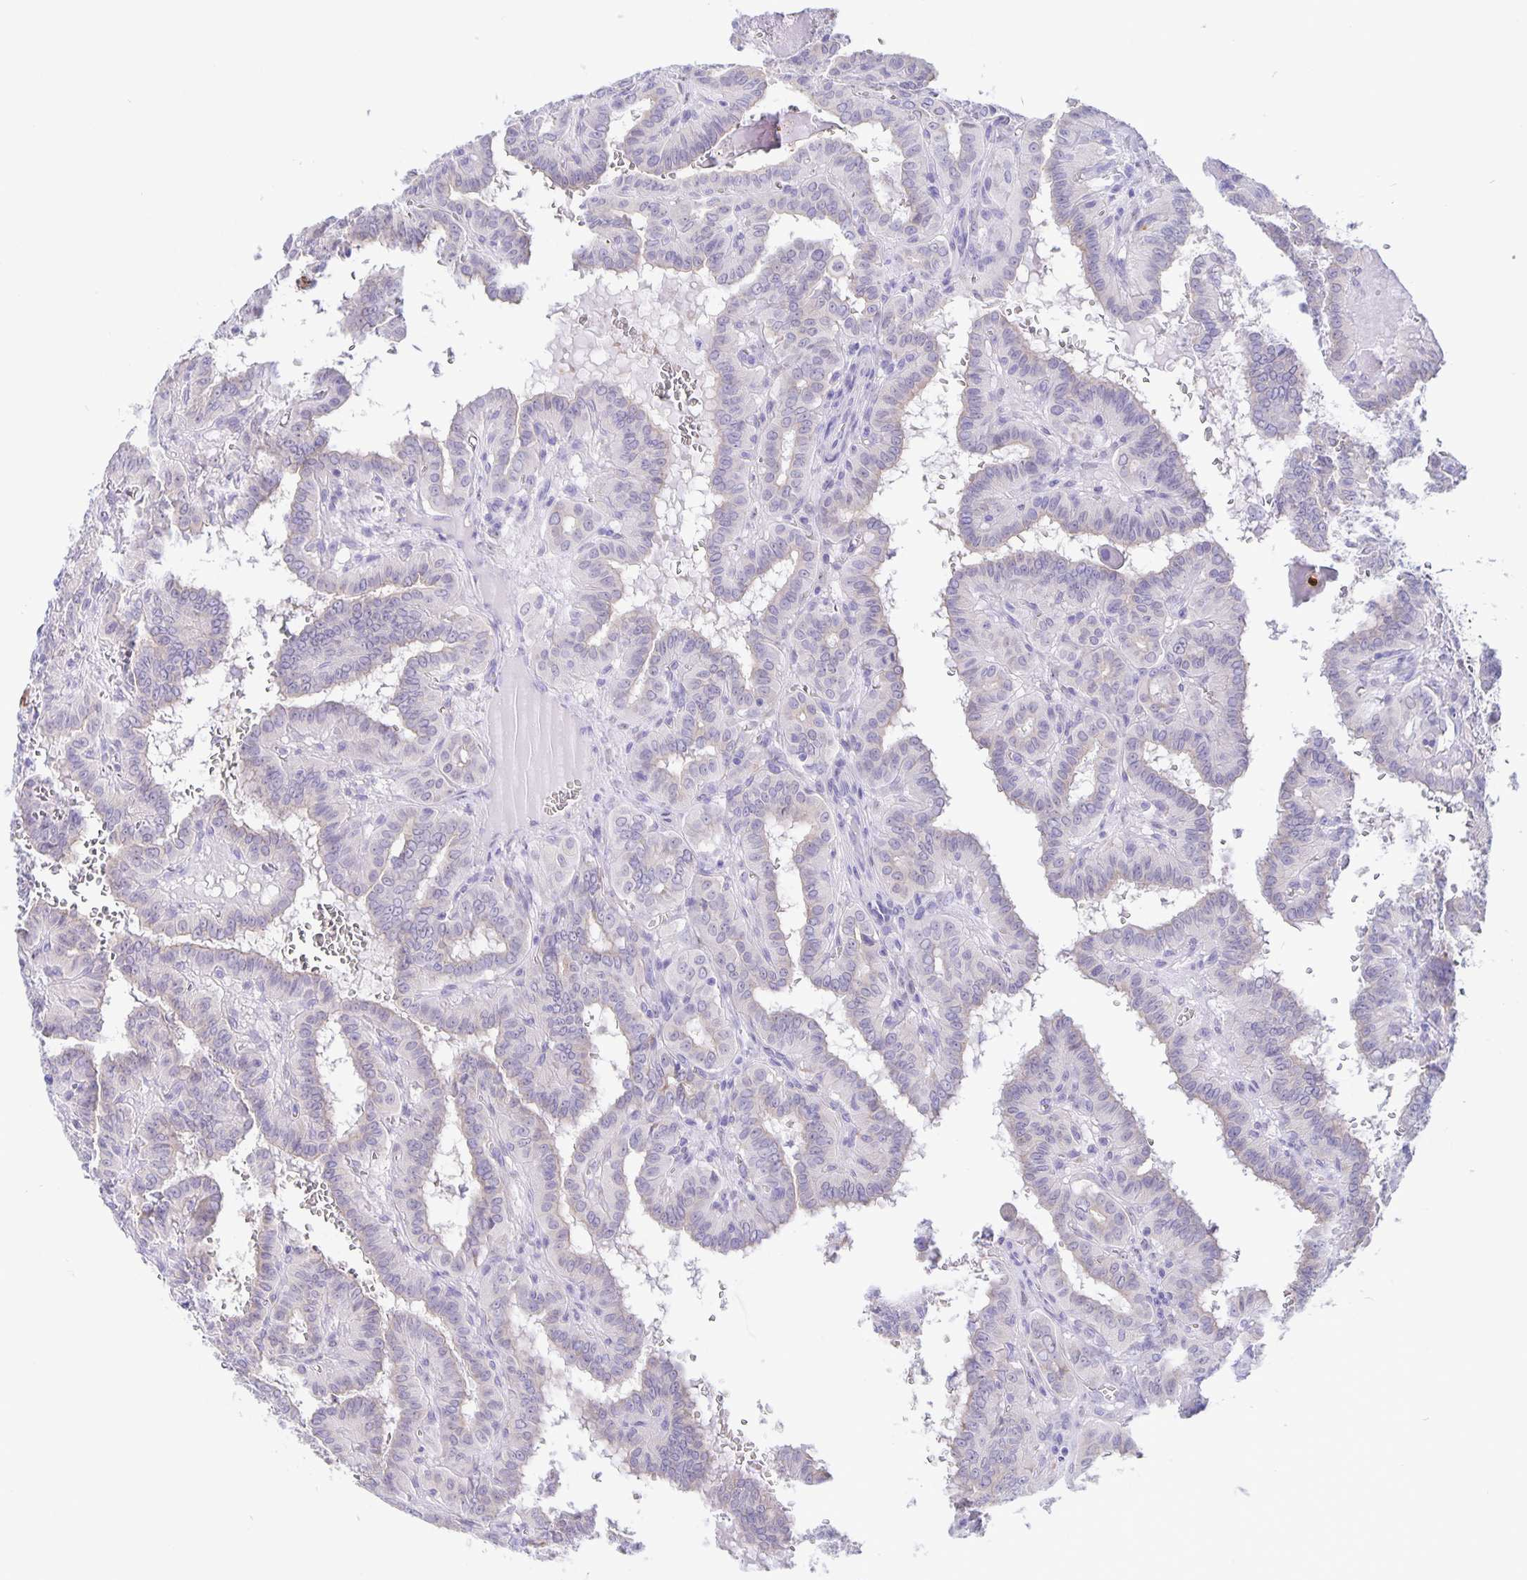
{"staining": {"intensity": "negative", "quantity": "none", "location": "none"}, "tissue": "thyroid cancer", "cell_type": "Tumor cells", "image_type": "cancer", "snomed": [{"axis": "morphology", "description": "Papillary adenocarcinoma, NOS"}, {"axis": "topography", "description": "Thyroid gland"}], "caption": "This histopathology image is of thyroid papillary adenocarcinoma stained with IHC to label a protein in brown with the nuclei are counter-stained blue. There is no expression in tumor cells.", "gene": "ERMN", "patient": {"sex": "female", "age": 21}}